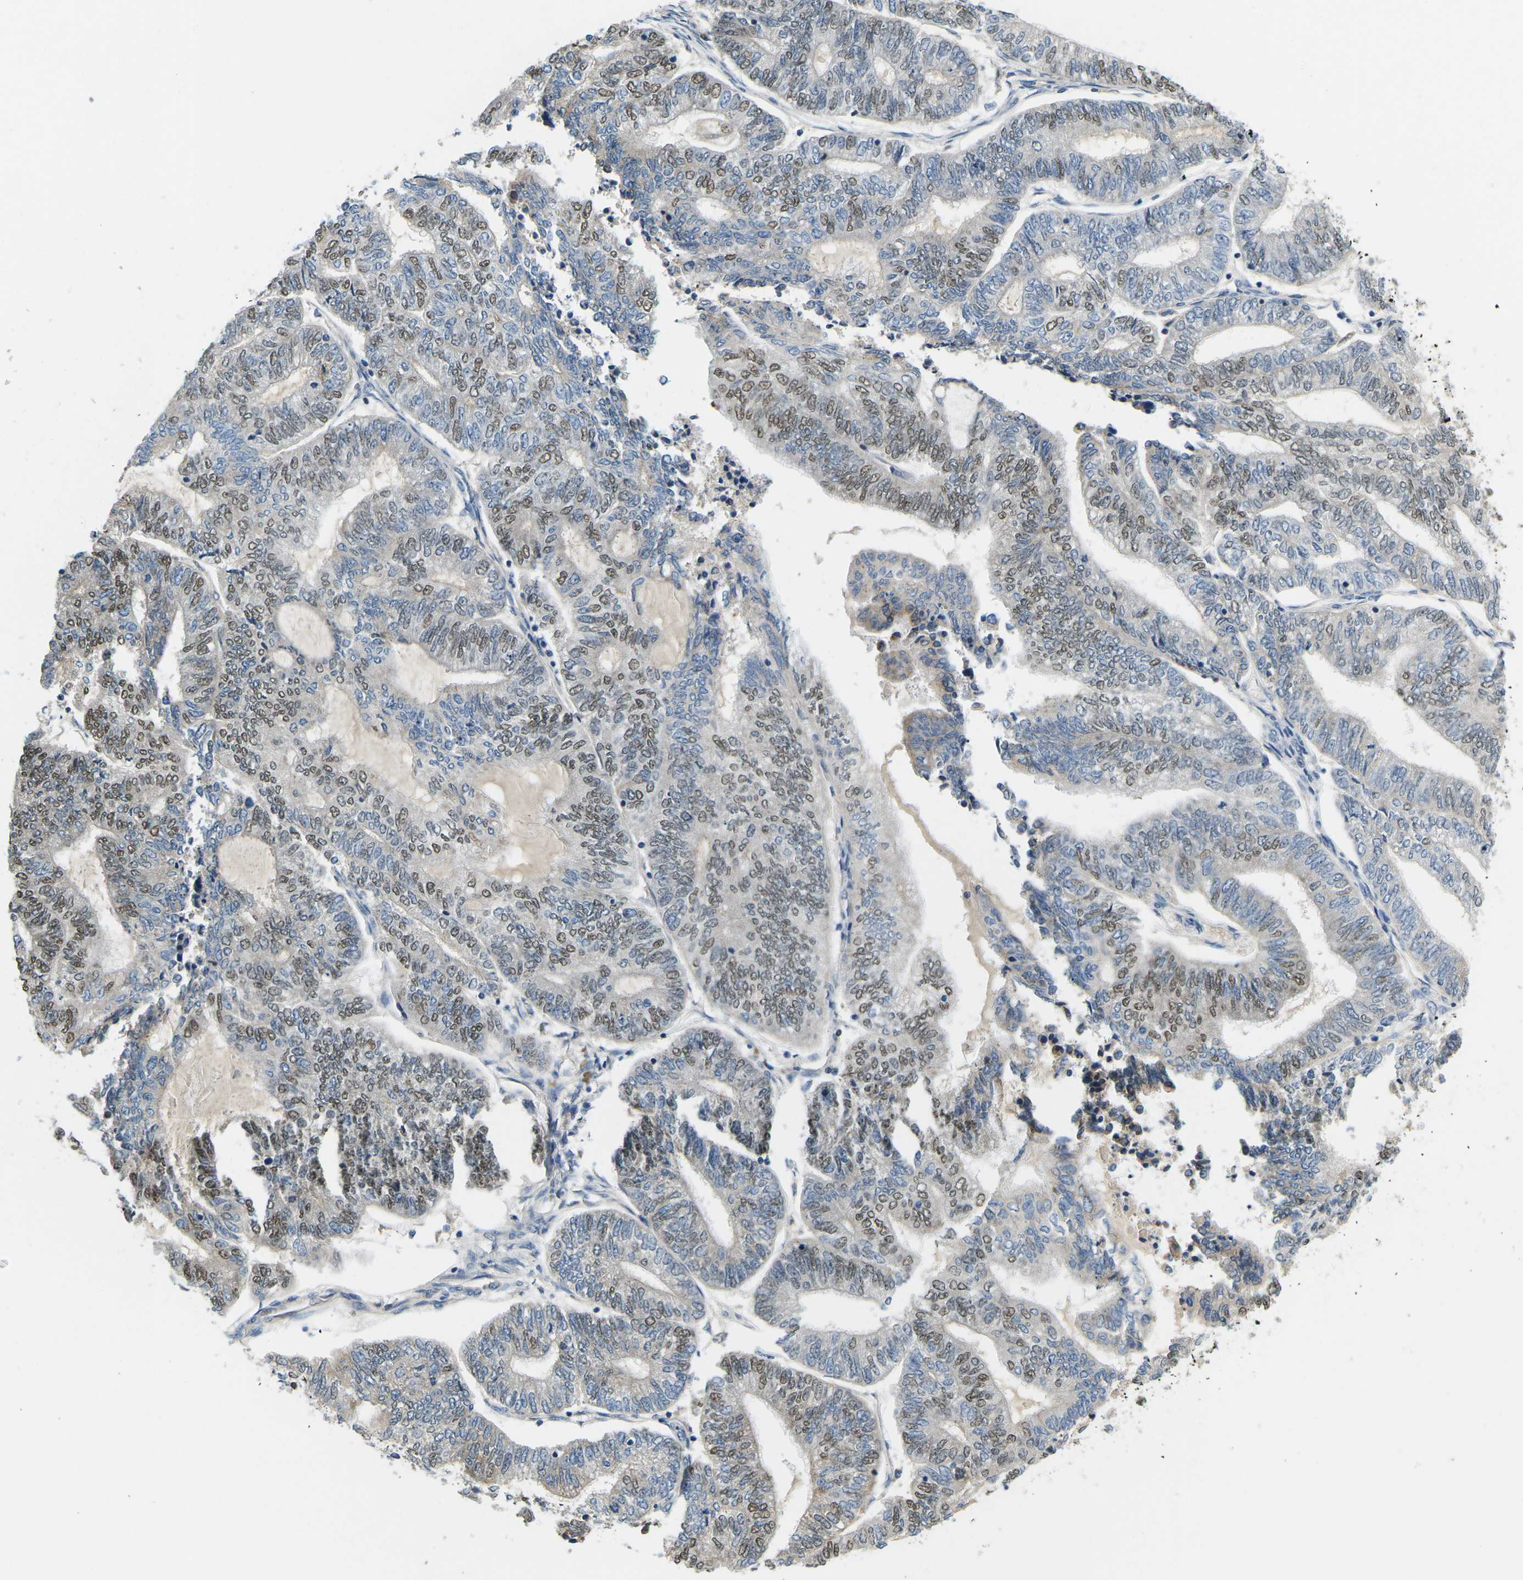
{"staining": {"intensity": "moderate", "quantity": "<25%", "location": "nuclear"}, "tissue": "endometrial cancer", "cell_type": "Tumor cells", "image_type": "cancer", "snomed": [{"axis": "morphology", "description": "Adenocarcinoma, NOS"}, {"axis": "topography", "description": "Uterus"}, {"axis": "topography", "description": "Endometrium"}], "caption": "A brown stain shows moderate nuclear expression of a protein in human endometrial cancer tumor cells.", "gene": "ERBB4", "patient": {"sex": "female", "age": 70}}